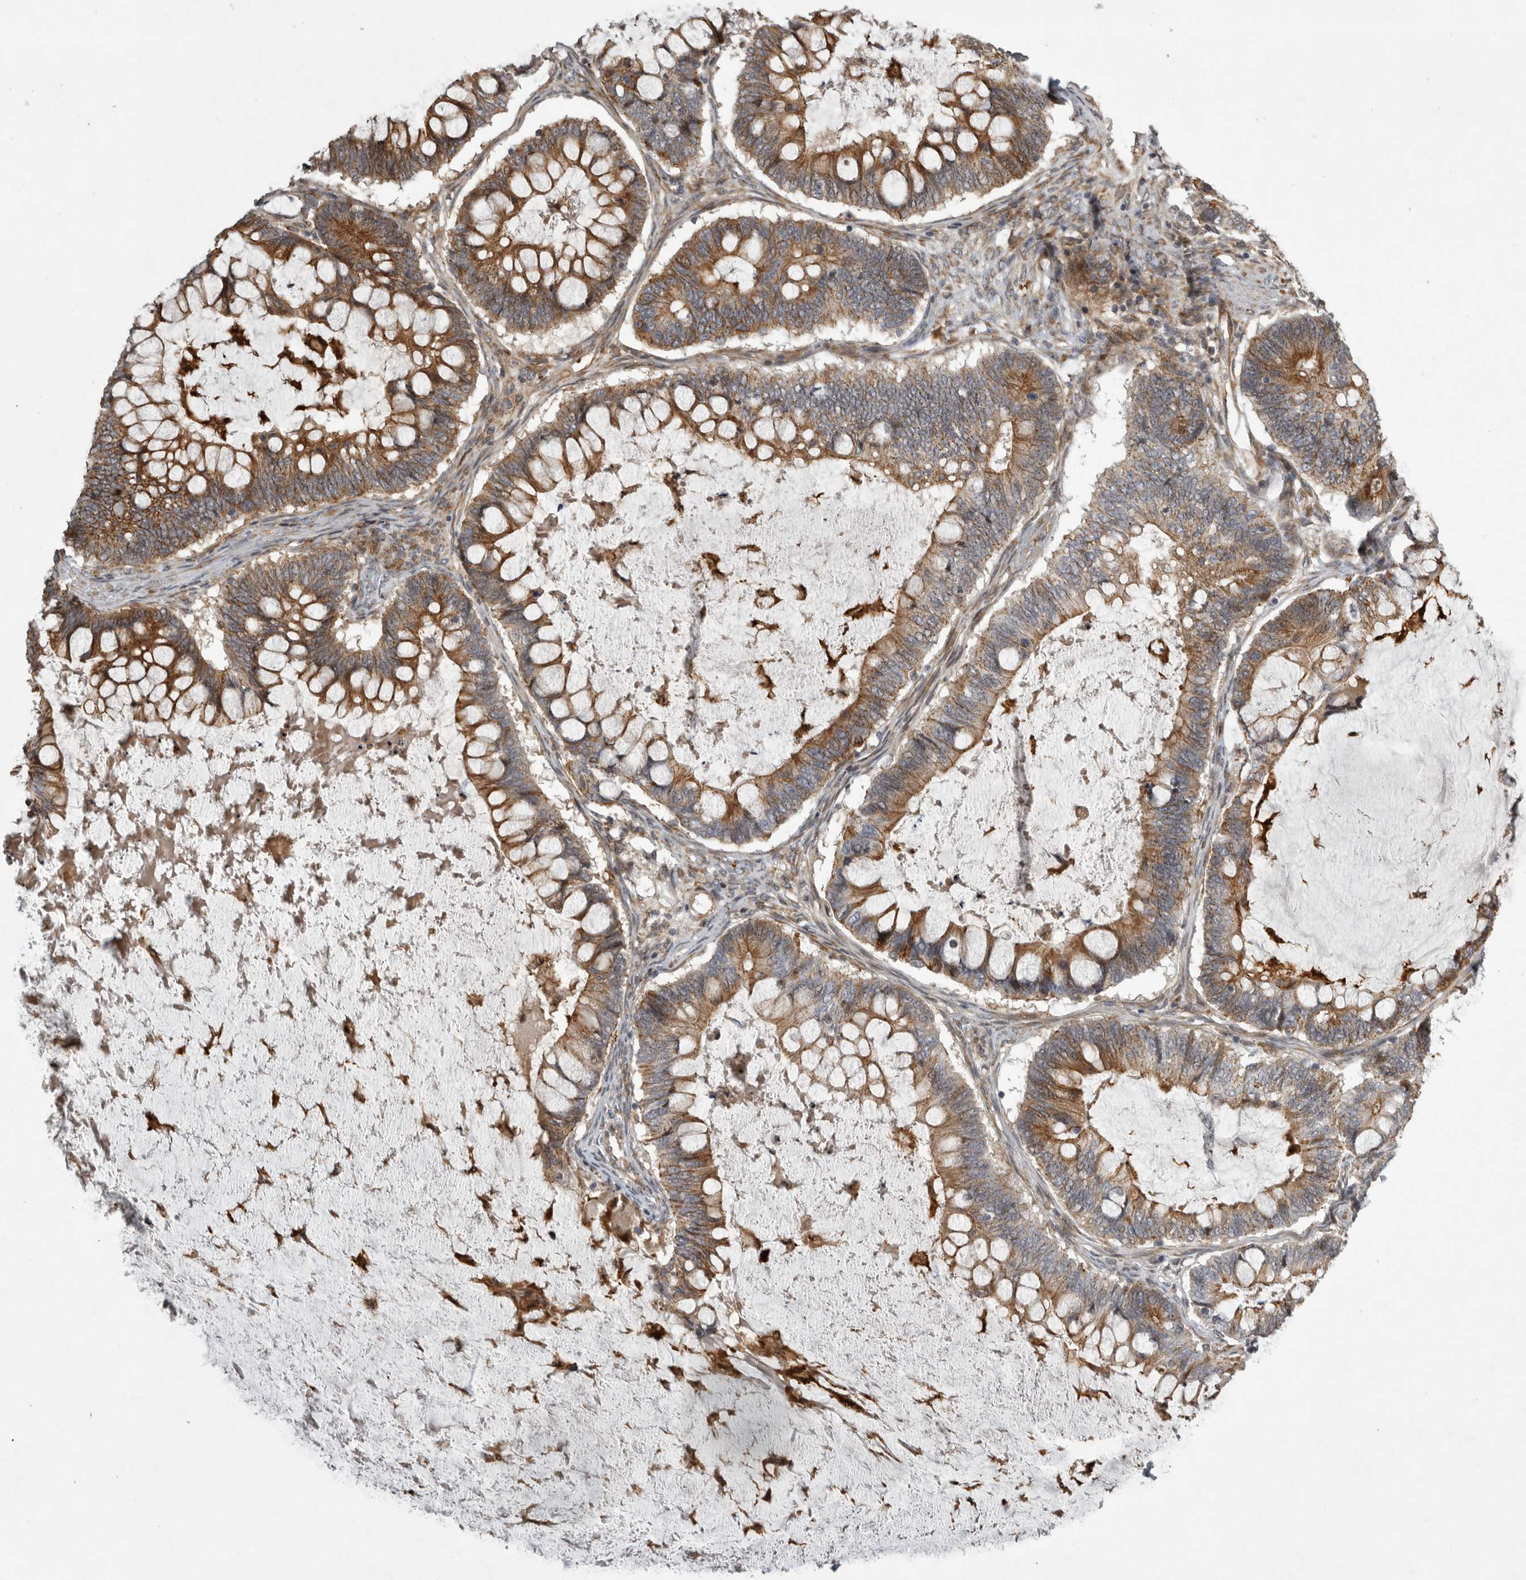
{"staining": {"intensity": "moderate", "quantity": ">75%", "location": "cytoplasmic/membranous"}, "tissue": "ovarian cancer", "cell_type": "Tumor cells", "image_type": "cancer", "snomed": [{"axis": "morphology", "description": "Cystadenocarcinoma, mucinous, NOS"}, {"axis": "topography", "description": "Ovary"}], "caption": "Tumor cells demonstrate moderate cytoplasmic/membranous staining in about >75% of cells in ovarian cancer (mucinous cystadenocarcinoma). Using DAB (3,3'-diaminobenzidine) (brown) and hematoxylin (blue) stains, captured at high magnification using brightfield microscopy.", "gene": "MPDZ", "patient": {"sex": "female", "age": 61}}